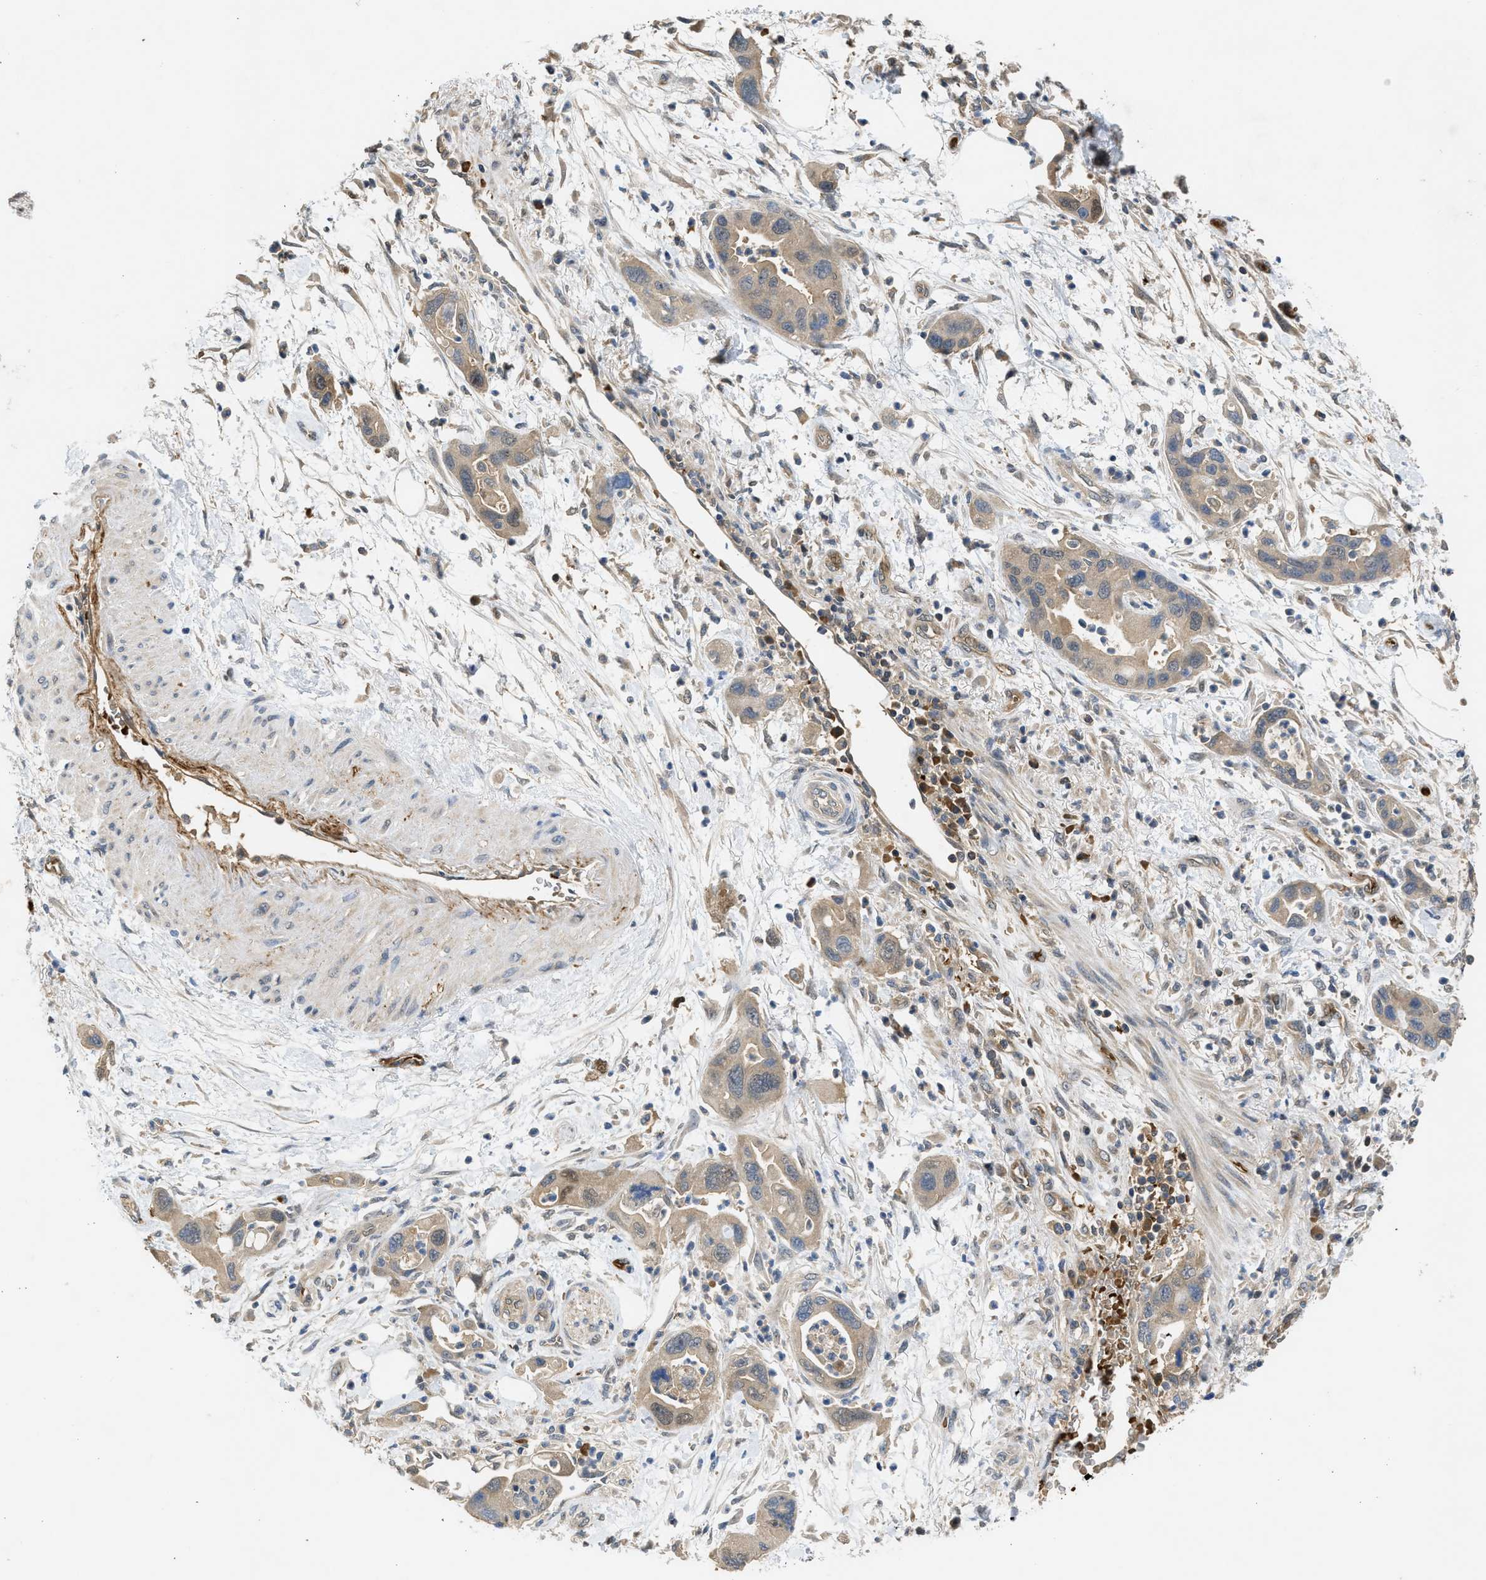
{"staining": {"intensity": "weak", "quantity": ">75%", "location": "cytoplasmic/membranous"}, "tissue": "pancreatic cancer", "cell_type": "Tumor cells", "image_type": "cancer", "snomed": [{"axis": "morphology", "description": "Normal tissue, NOS"}, {"axis": "morphology", "description": "Adenocarcinoma, NOS"}, {"axis": "topography", "description": "Pancreas"}], "caption": "This image displays IHC staining of adenocarcinoma (pancreatic), with low weak cytoplasmic/membranous positivity in approximately >75% of tumor cells.", "gene": "MAPK7", "patient": {"sex": "female", "age": 71}}